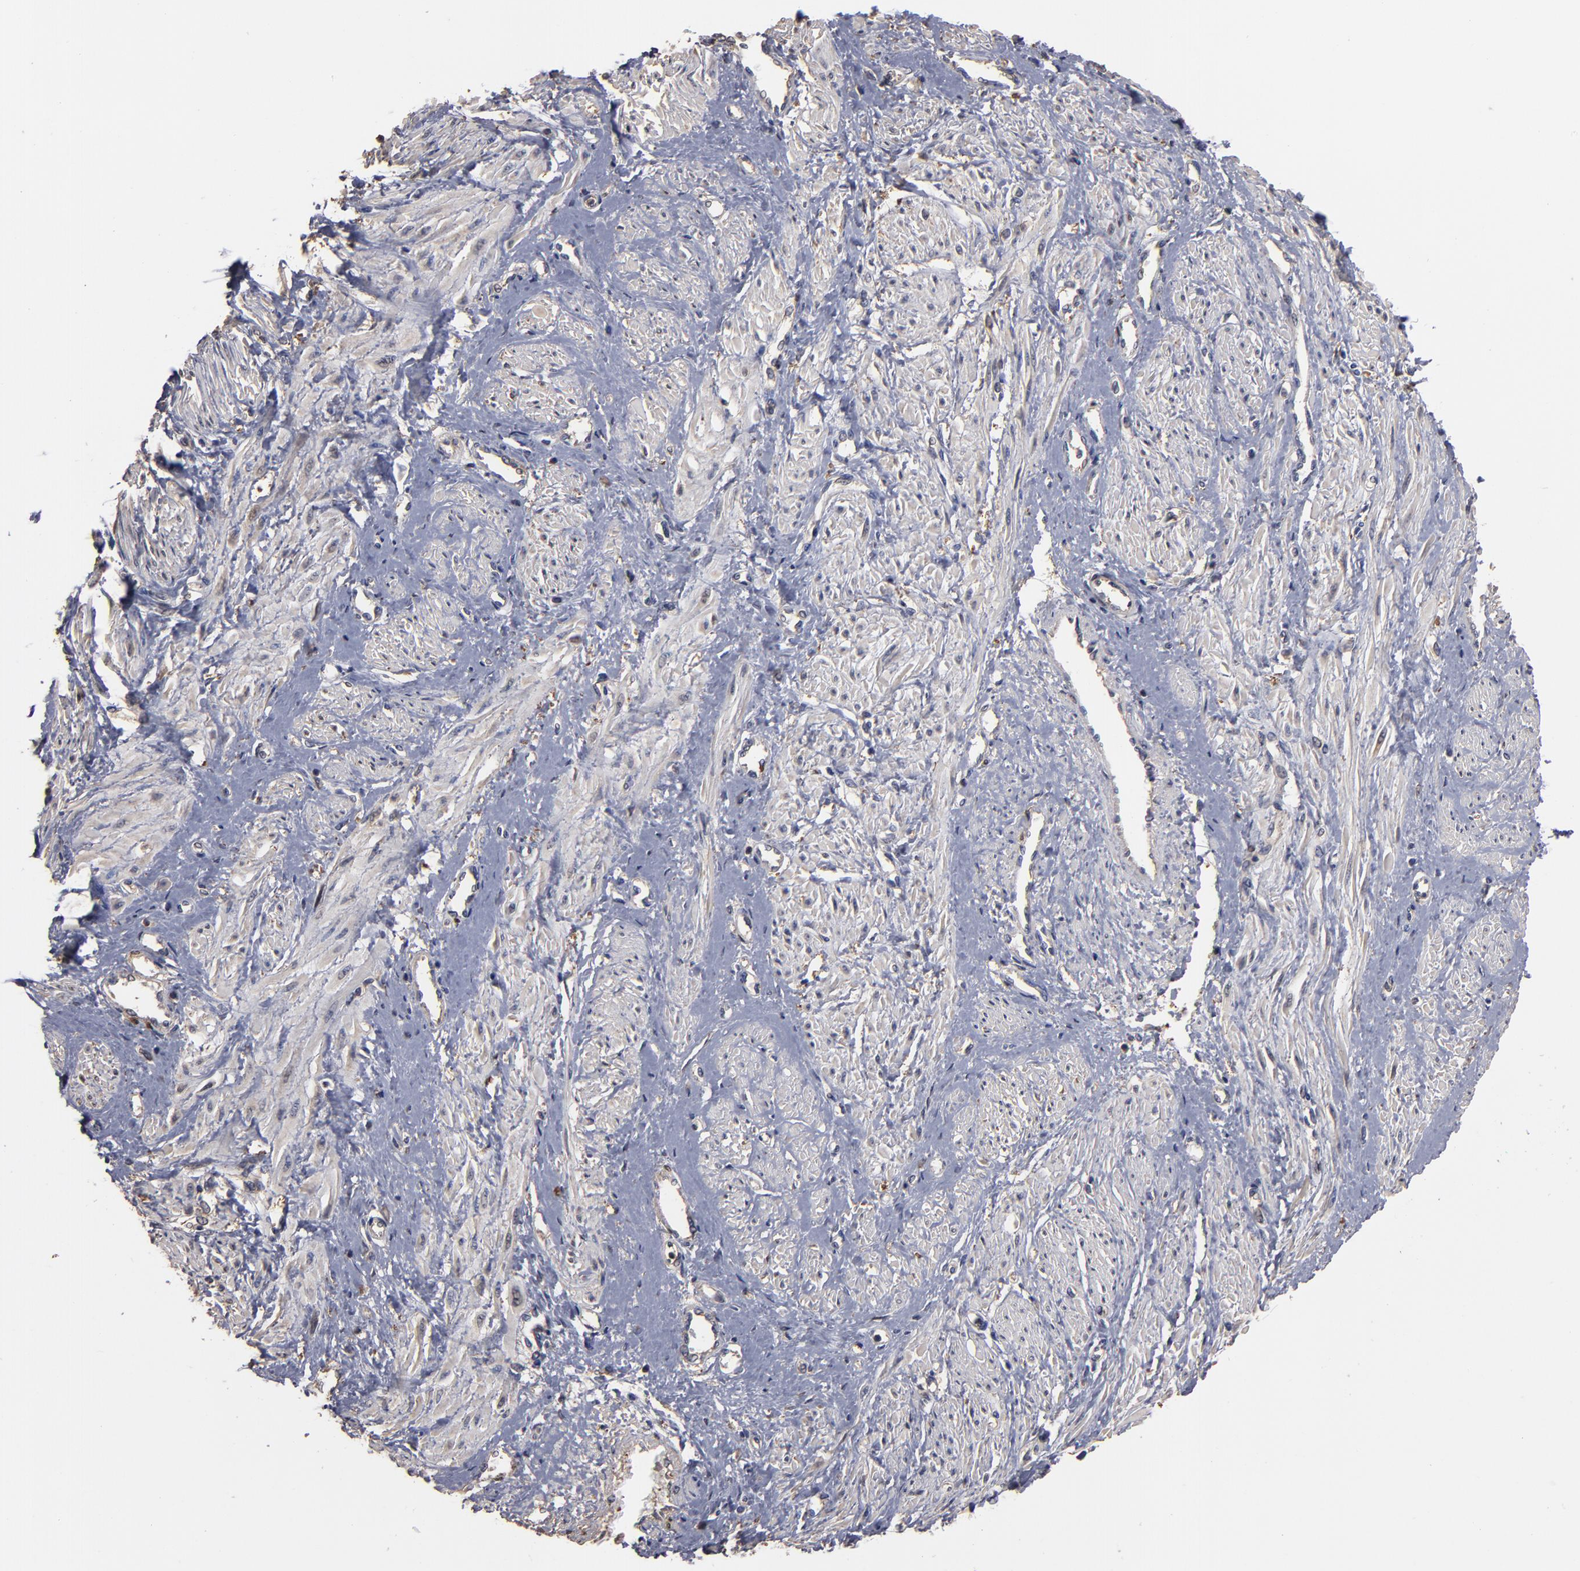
{"staining": {"intensity": "negative", "quantity": "none", "location": "none"}, "tissue": "smooth muscle", "cell_type": "Smooth muscle cells", "image_type": "normal", "snomed": [{"axis": "morphology", "description": "Normal tissue, NOS"}, {"axis": "topography", "description": "Smooth muscle"}, {"axis": "topography", "description": "Uterus"}], "caption": "High power microscopy histopathology image of an immunohistochemistry (IHC) micrograph of benign smooth muscle, revealing no significant positivity in smooth muscle cells.", "gene": "ESYT2", "patient": {"sex": "female", "age": 39}}